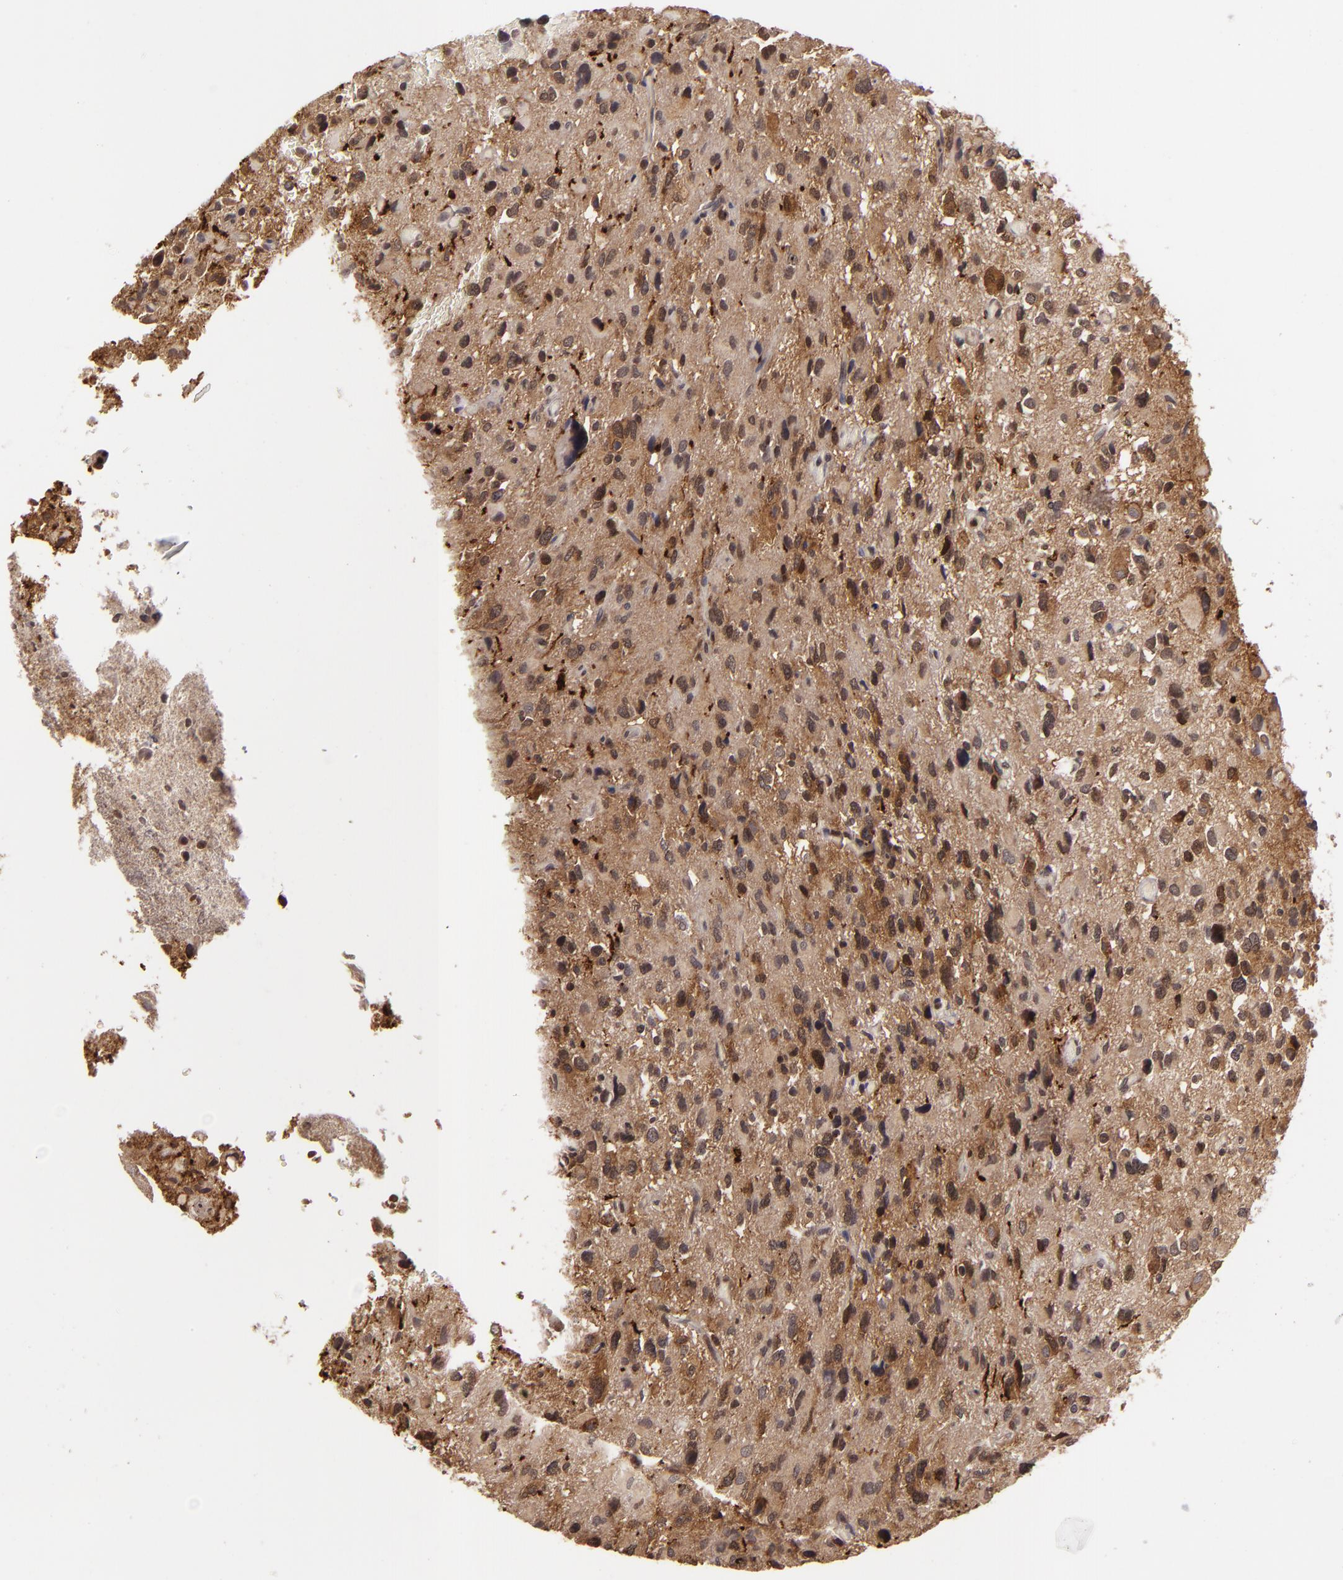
{"staining": {"intensity": "strong", "quantity": "25%-75%", "location": "cytoplasmic/membranous,nuclear"}, "tissue": "glioma", "cell_type": "Tumor cells", "image_type": "cancer", "snomed": [{"axis": "morphology", "description": "Glioma, malignant, High grade"}, {"axis": "topography", "description": "Brain"}], "caption": "This histopathology image exhibits malignant glioma (high-grade) stained with IHC to label a protein in brown. The cytoplasmic/membranous and nuclear of tumor cells show strong positivity for the protein. Nuclei are counter-stained blue.", "gene": "ZBTB33", "patient": {"sex": "male", "age": 69}}